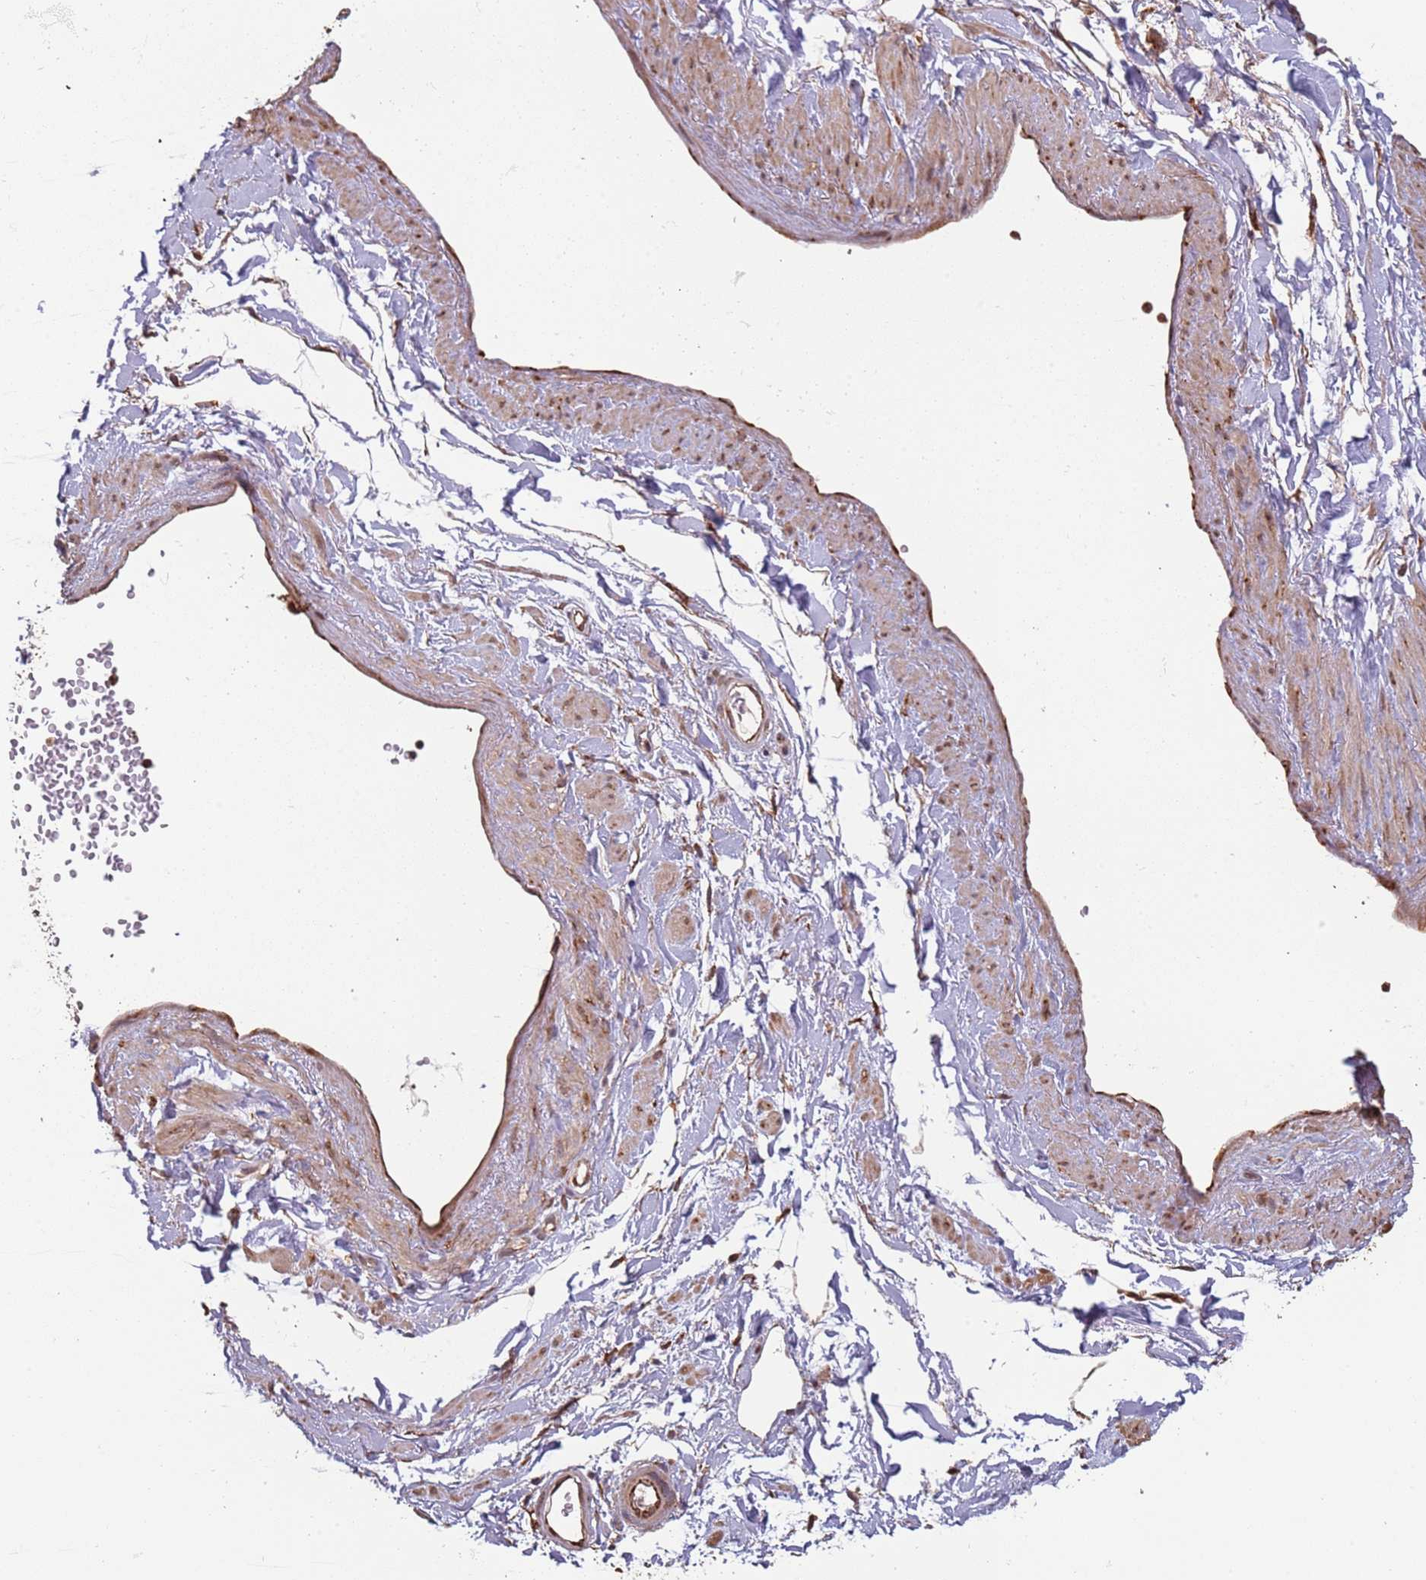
{"staining": {"intensity": "moderate", "quantity": "25%-75%", "location": "cytoplasmic/membranous"}, "tissue": "adipose tissue", "cell_type": "Adipocytes", "image_type": "normal", "snomed": [{"axis": "morphology", "description": "Normal tissue, NOS"}, {"axis": "topography", "description": "Soft tissue"}, {"axis": "topography", "description": "Adipose tissue"}, {"axis": "topography", "description": "Vascular tissue"}, {"axis": "topography", "description": "Peripheral nerve tissue"}], "caption": "IHC photomicrograph of benign human adipose tissue stained for a protein (brown), which displays medium levels of moderate cytoplasmic/membranous staining in approximately 25%-75% of adipocytes.", "gene": "COG4", "patient": {"sex": "male", "age": 74}}